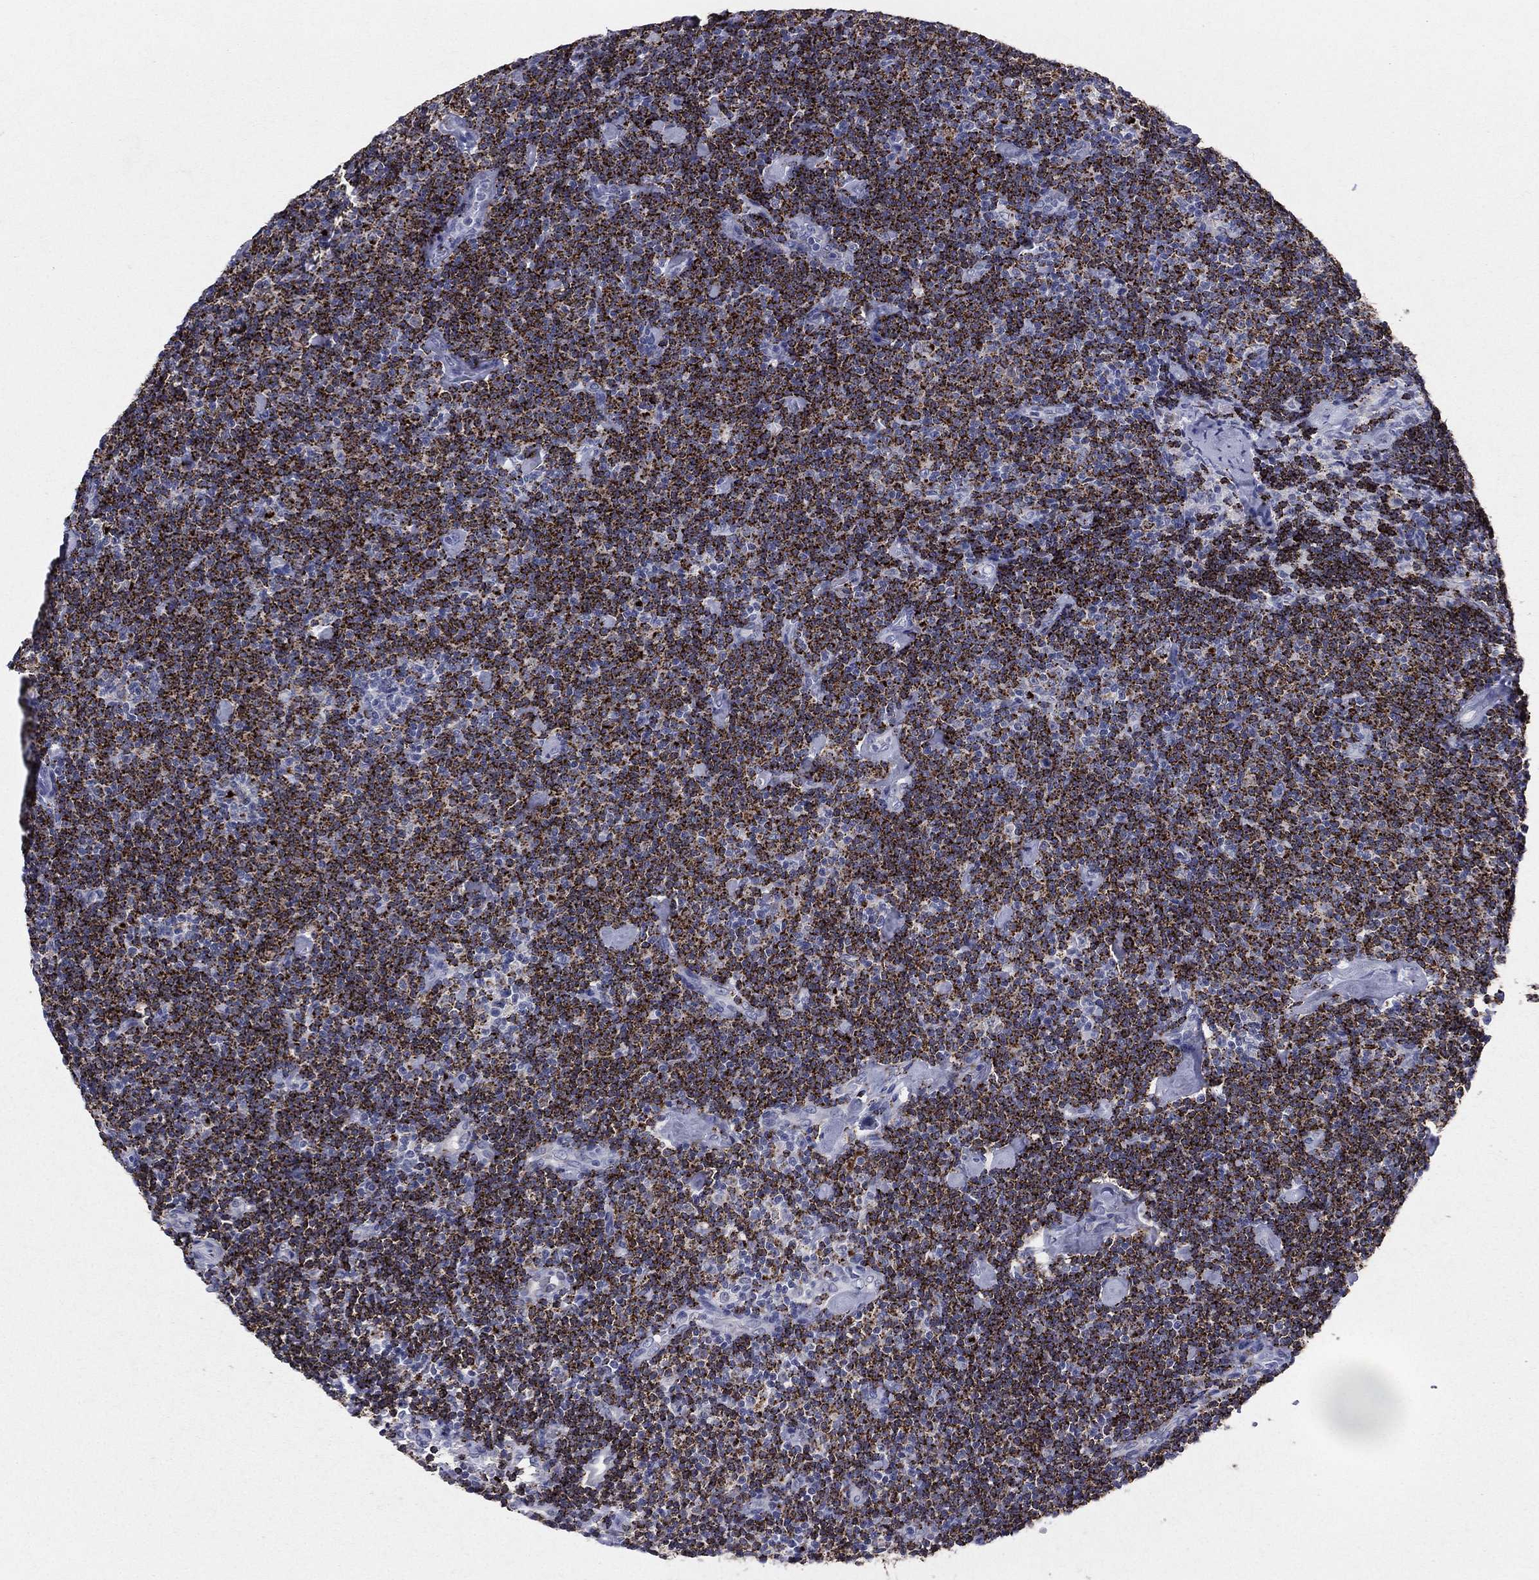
{"staining": {"intensity": "strong", "quantity": ">75%", "location": "cytoplasmic/membranous"}, "tissue": "lymphoma", "cell_type": "Tumor cells", "image_type": "cancer", "snomed": [{"axis": "morphology", "description": "Malignant lymphoma, non-Hodgkin's type, Low grade"}, {"axis": "topography", "description": "Lymph node"}], "caption": "Protein staining displays strong cytoplasmic/membranous positivity in approximately >75% of tumor cells in lymphoma.", "gene": "HLA-DOA", "patient": {"sex": "male", "age": 81}}